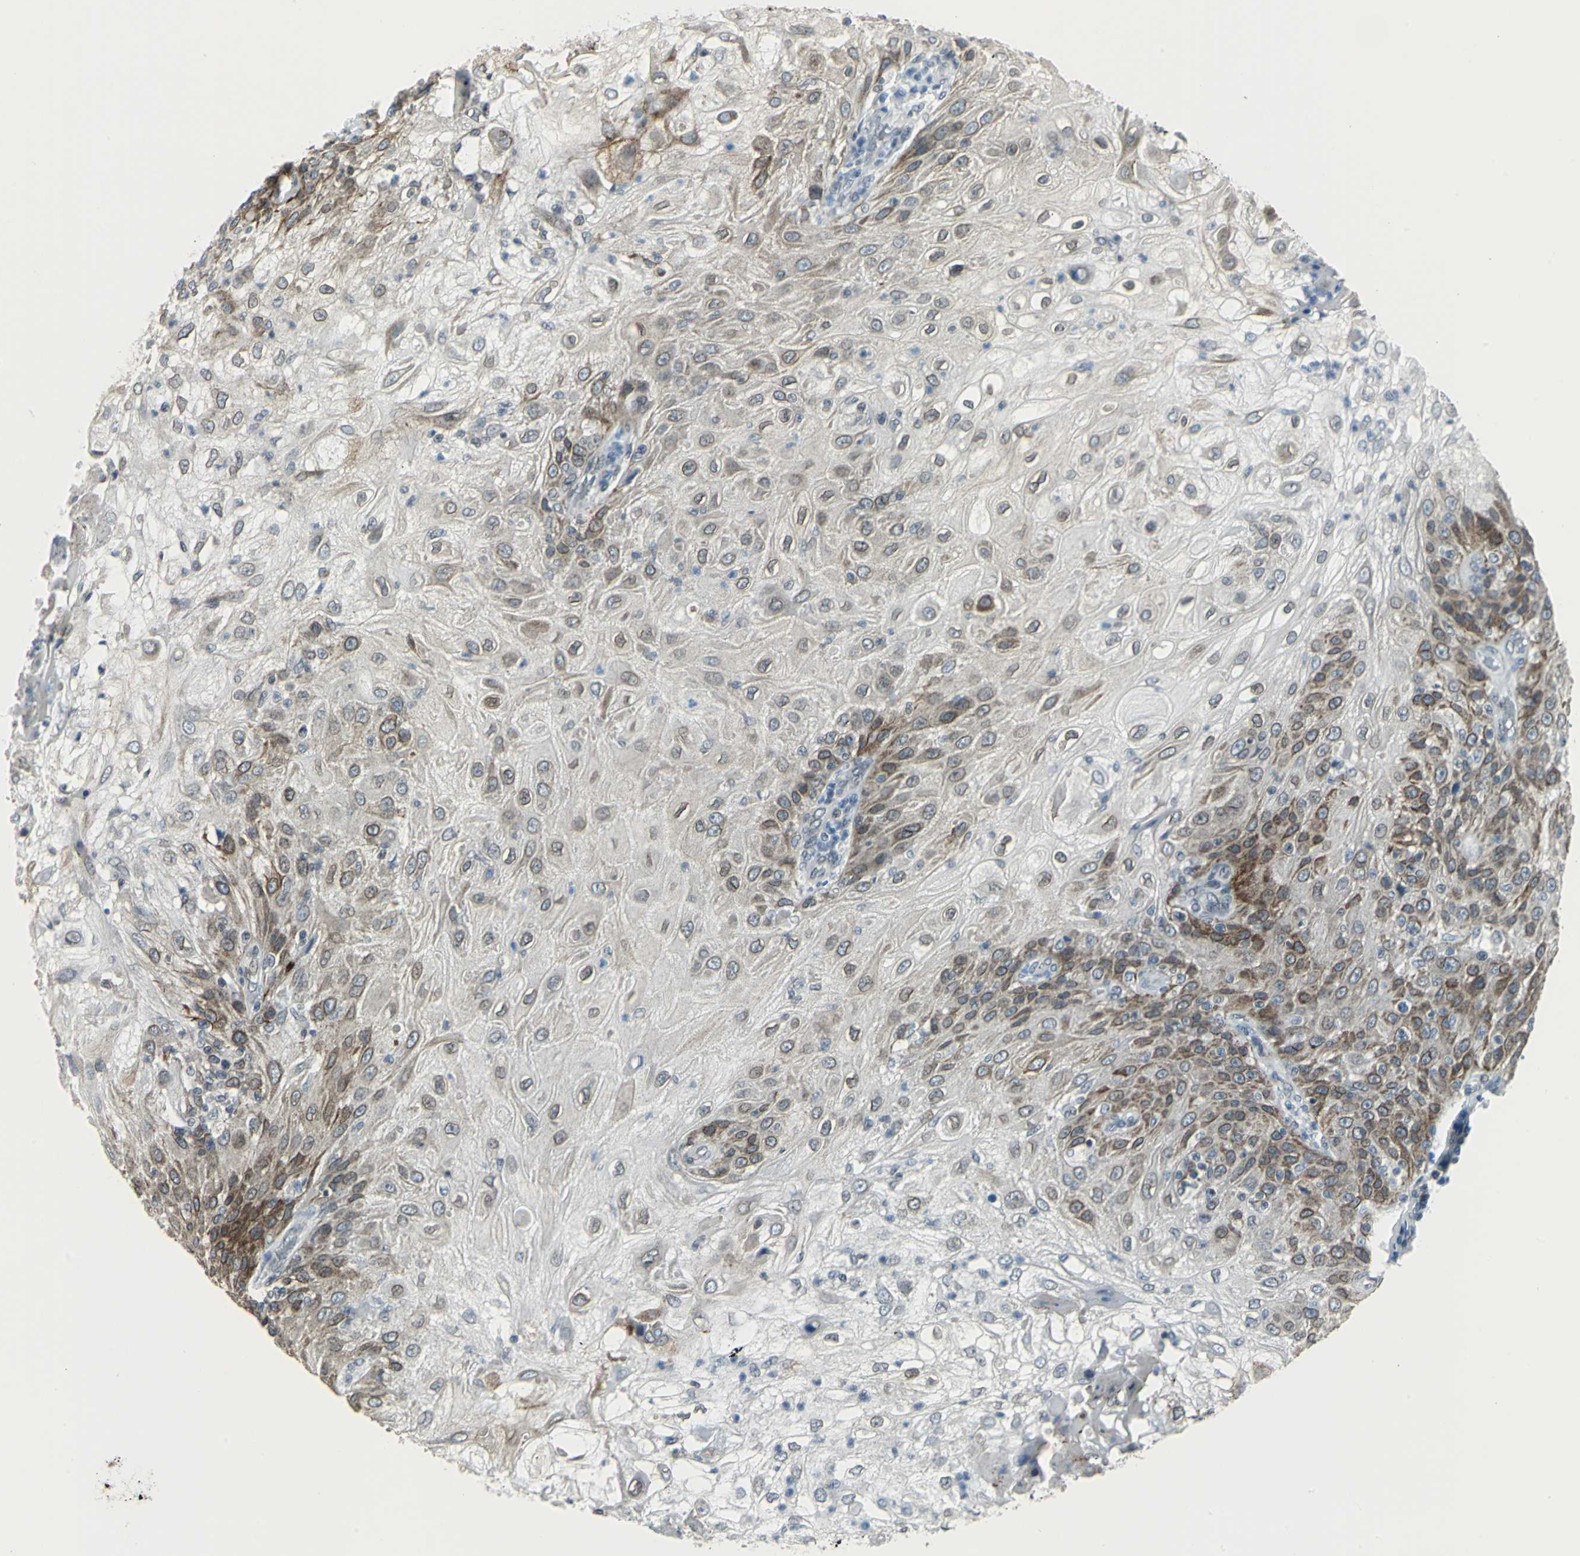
{"staining": {"intensity": "strong", "quantity": "25%-75%", "location": "cytoplasmic/membranous,nuclear"}, "tissue": "skin cancer", "cell_type": "Tumor cells", "image_type": "cancer", "snomed": [{"axis": "morphology", "description": "Normal tissue, NOS"}, {"axis": "morphology", "description": "Squamous cell carcinoma, NOS"}, {"axis": "topography", "description": "Skin"}], "caption": "Protein staining of skin cancer (squamous cell carcinoma) tissue displays strong cytoplasmic/membranous and nuclear expression in about 25%-75% of tumor cells.", "gene": "SNUPN", "patient": {"sex": "female", "age": 83}}